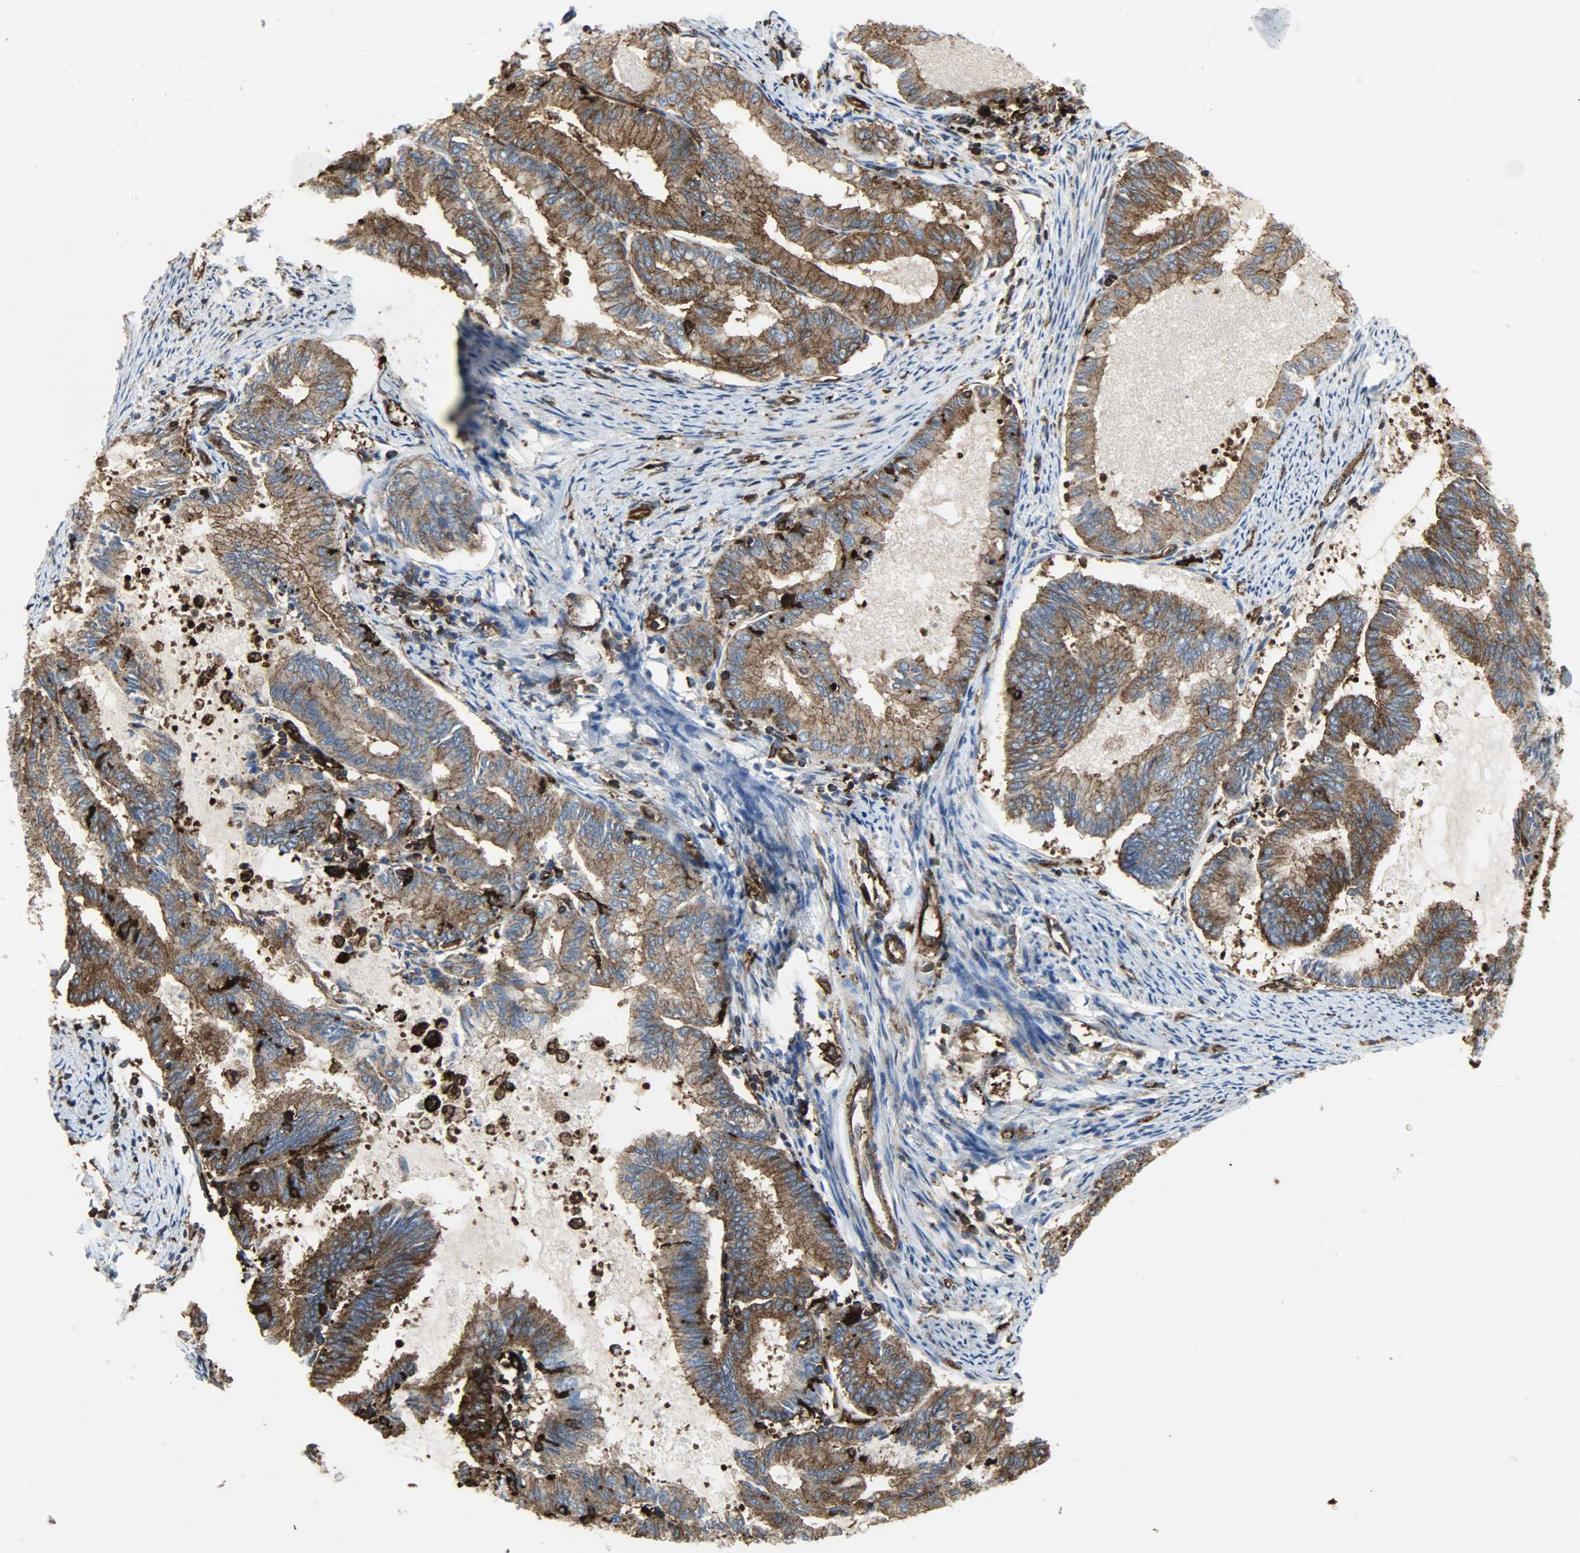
{"staining": {"intensity": "strong", "quantity": ">75%", "location": "cytoplasmic/membranous"}, "tissue": "endometrial cancer", "cell_type": "Tumor cells", "image_type": "cancer", "snomed": [{"axis": "morphology", "description": "Adenocarcinoma, NOS"}, {"axis": "topography", "description": "Endometrium"}], "caption": "Brown immunohistochemical staining in adenocarcinoma (endometrial) demonstrates strong cytoplasmic/membranous positivity in about >75% of tumor cells. (DAB (3,3'-diaminobenzidine) = brown stain, brightfield microscopy at high magnification).", "gene": "VASP", "patient": {"sex": "female", "age": 86}}